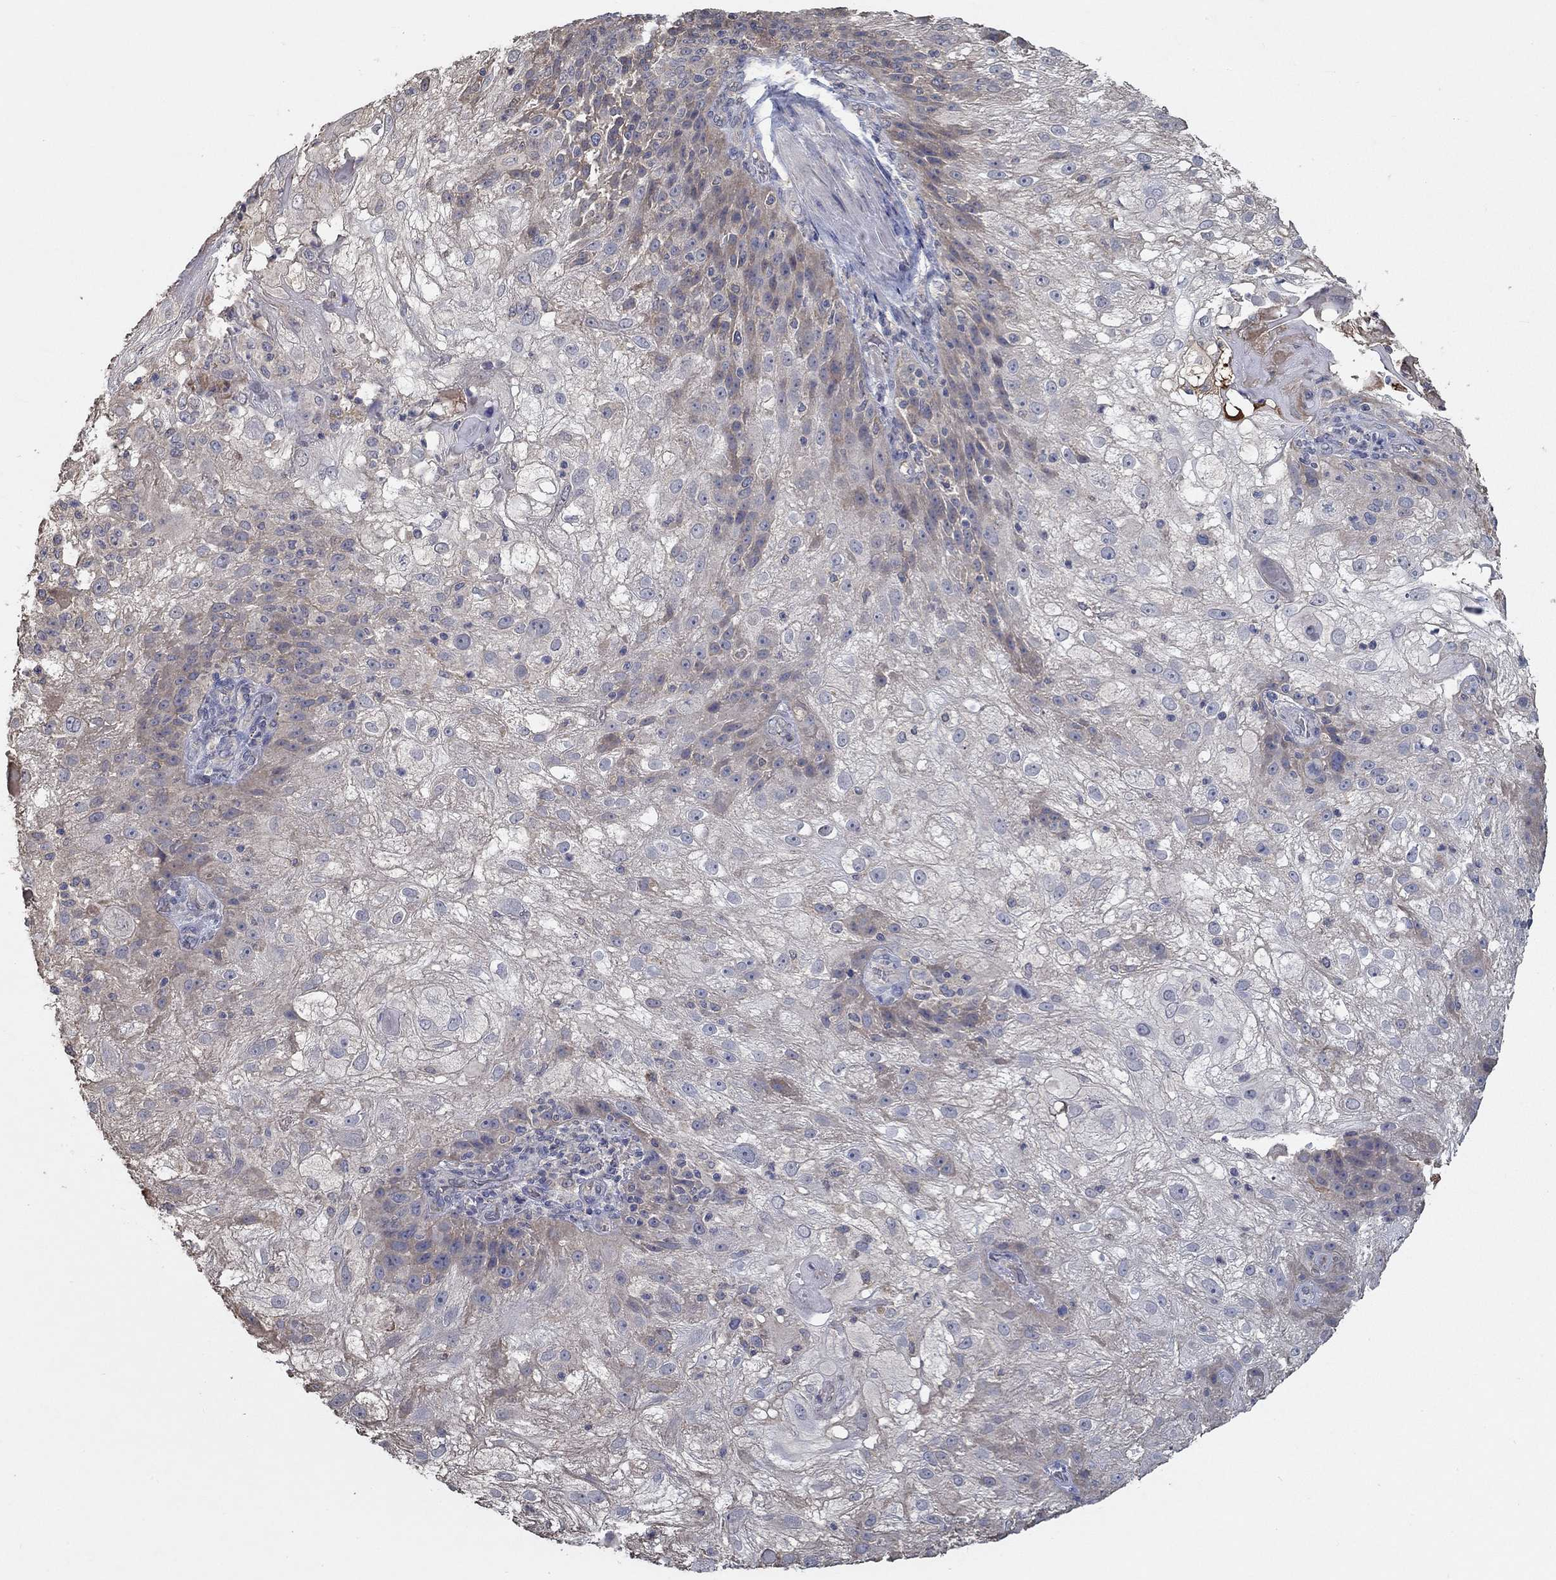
{"staining": {"intensity": "weak", "quantity": "<25%", "location": "cytoplasmic/membranous"}, "tissue": "skin cancer", "cell_type": "Tumor cells", "image_type": "cancer", "snomed": [{"axis": "morphology", "description": "Normal tissue, NOS"}, {"axis": "morphology", "description": "Squamous cell carcinoma, NOS"}, {"axis": "topography", "description": "Skin"}], "caption": "Tumor cells are negative for protein expression in human skin cancer.", "gene": "IL10", "patient": {"sex": "female", "age": 83}}